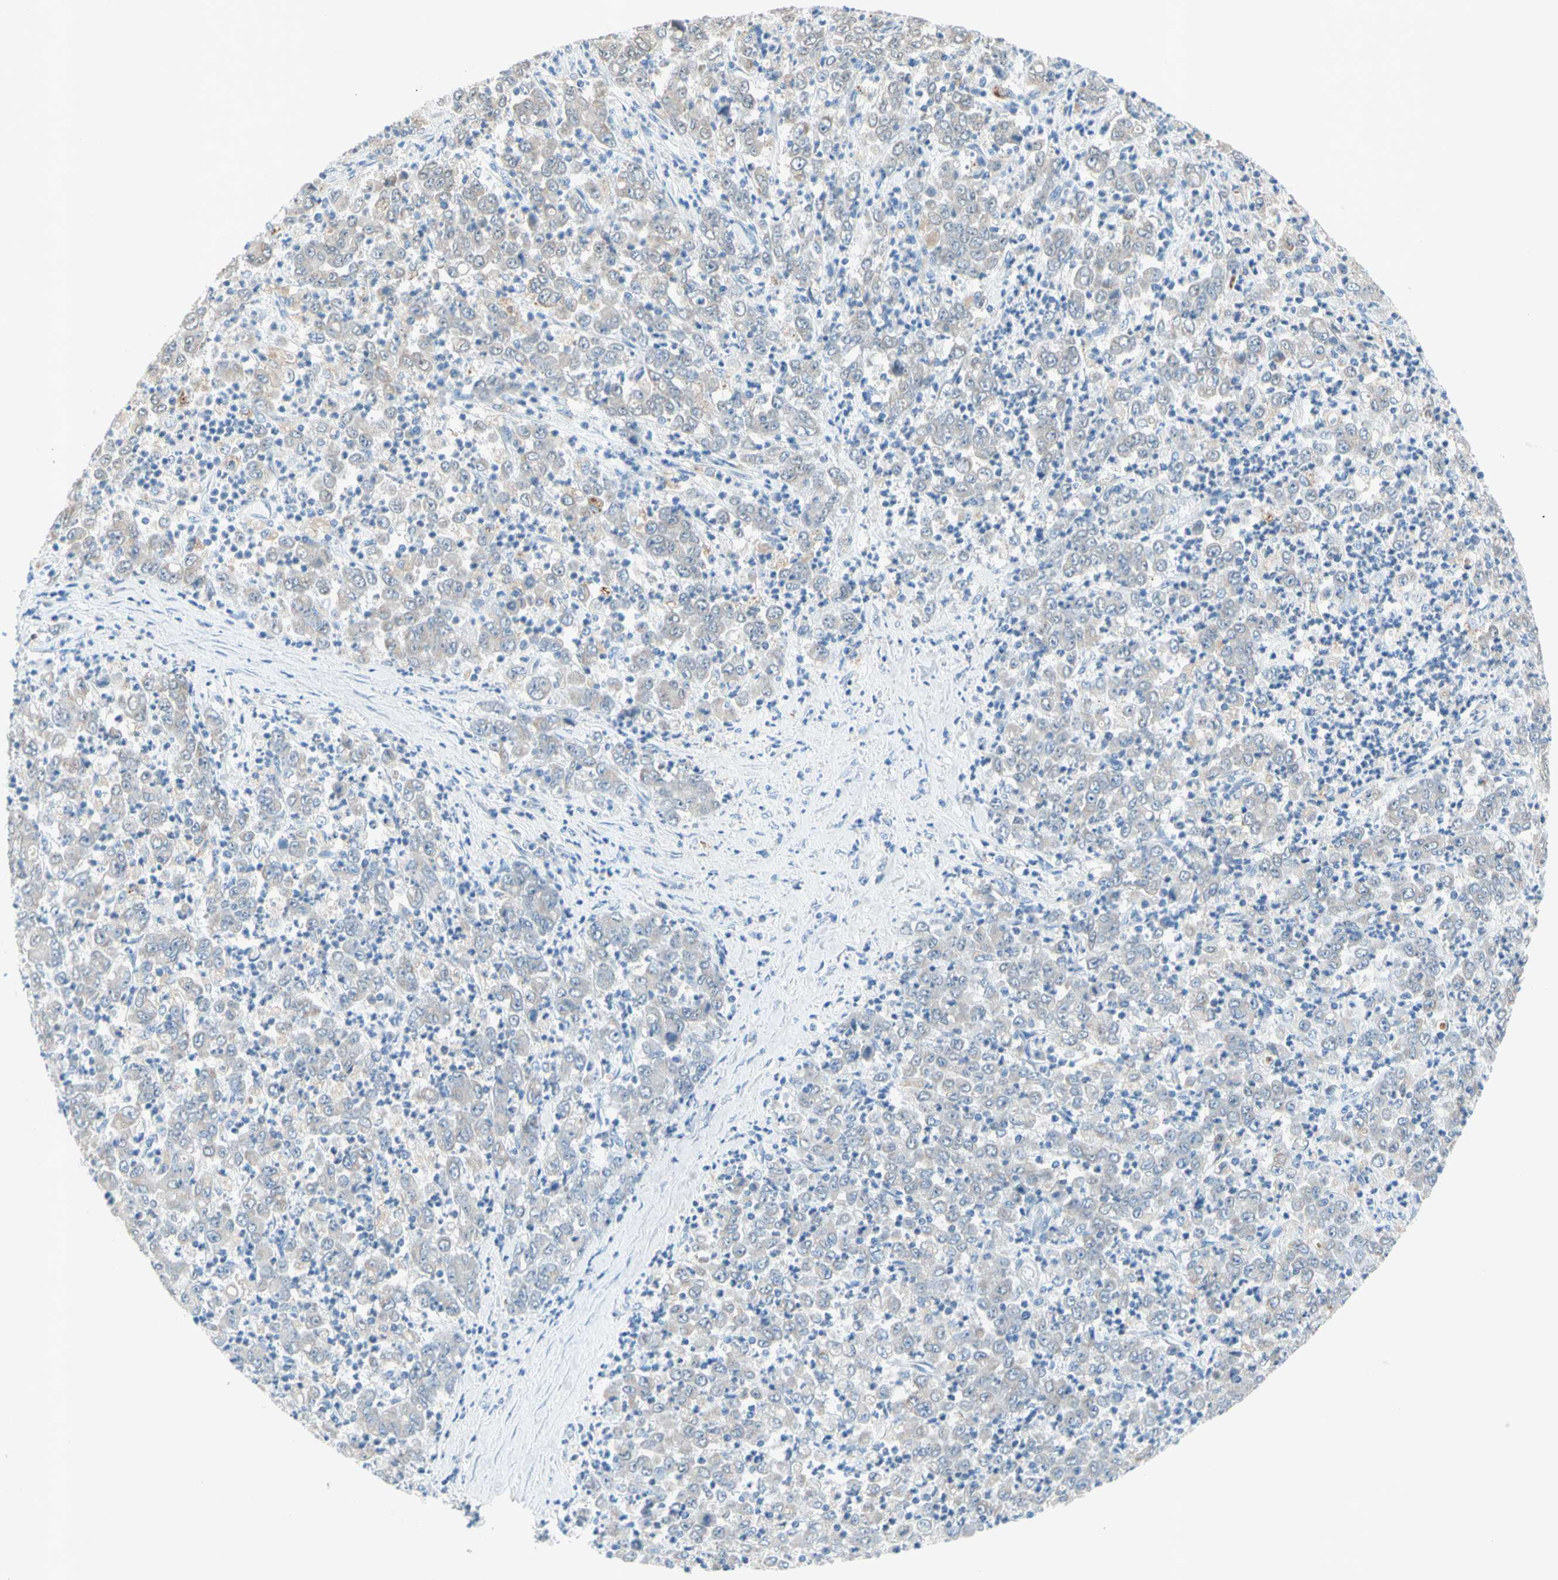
{"staining": {"intensity": "weak", "quantity": ">75%", "location": "cytoplasmic/membranous"}, "tissue": "stomach cancer", "cell_type": "Tumor cells", "image_type": "cancer", "snomed": [{"axis": "morphology", "description": "Adenocarcinoma, NOS"}, {"axis": "topography", "description": "Stomach, lower"}], "caption": "High-magnification brightfield microscopy of stomach cancer stained with DAB (3,3'-diaminobenzidine) (brown) and counterstained with hematoxylin (blue). tumor cells exhibit weak cytoplasmic/membranous expression is seen in about>75% of cells.", "gene": "MFF", "patient": {"sex": "female", "age": 71}}